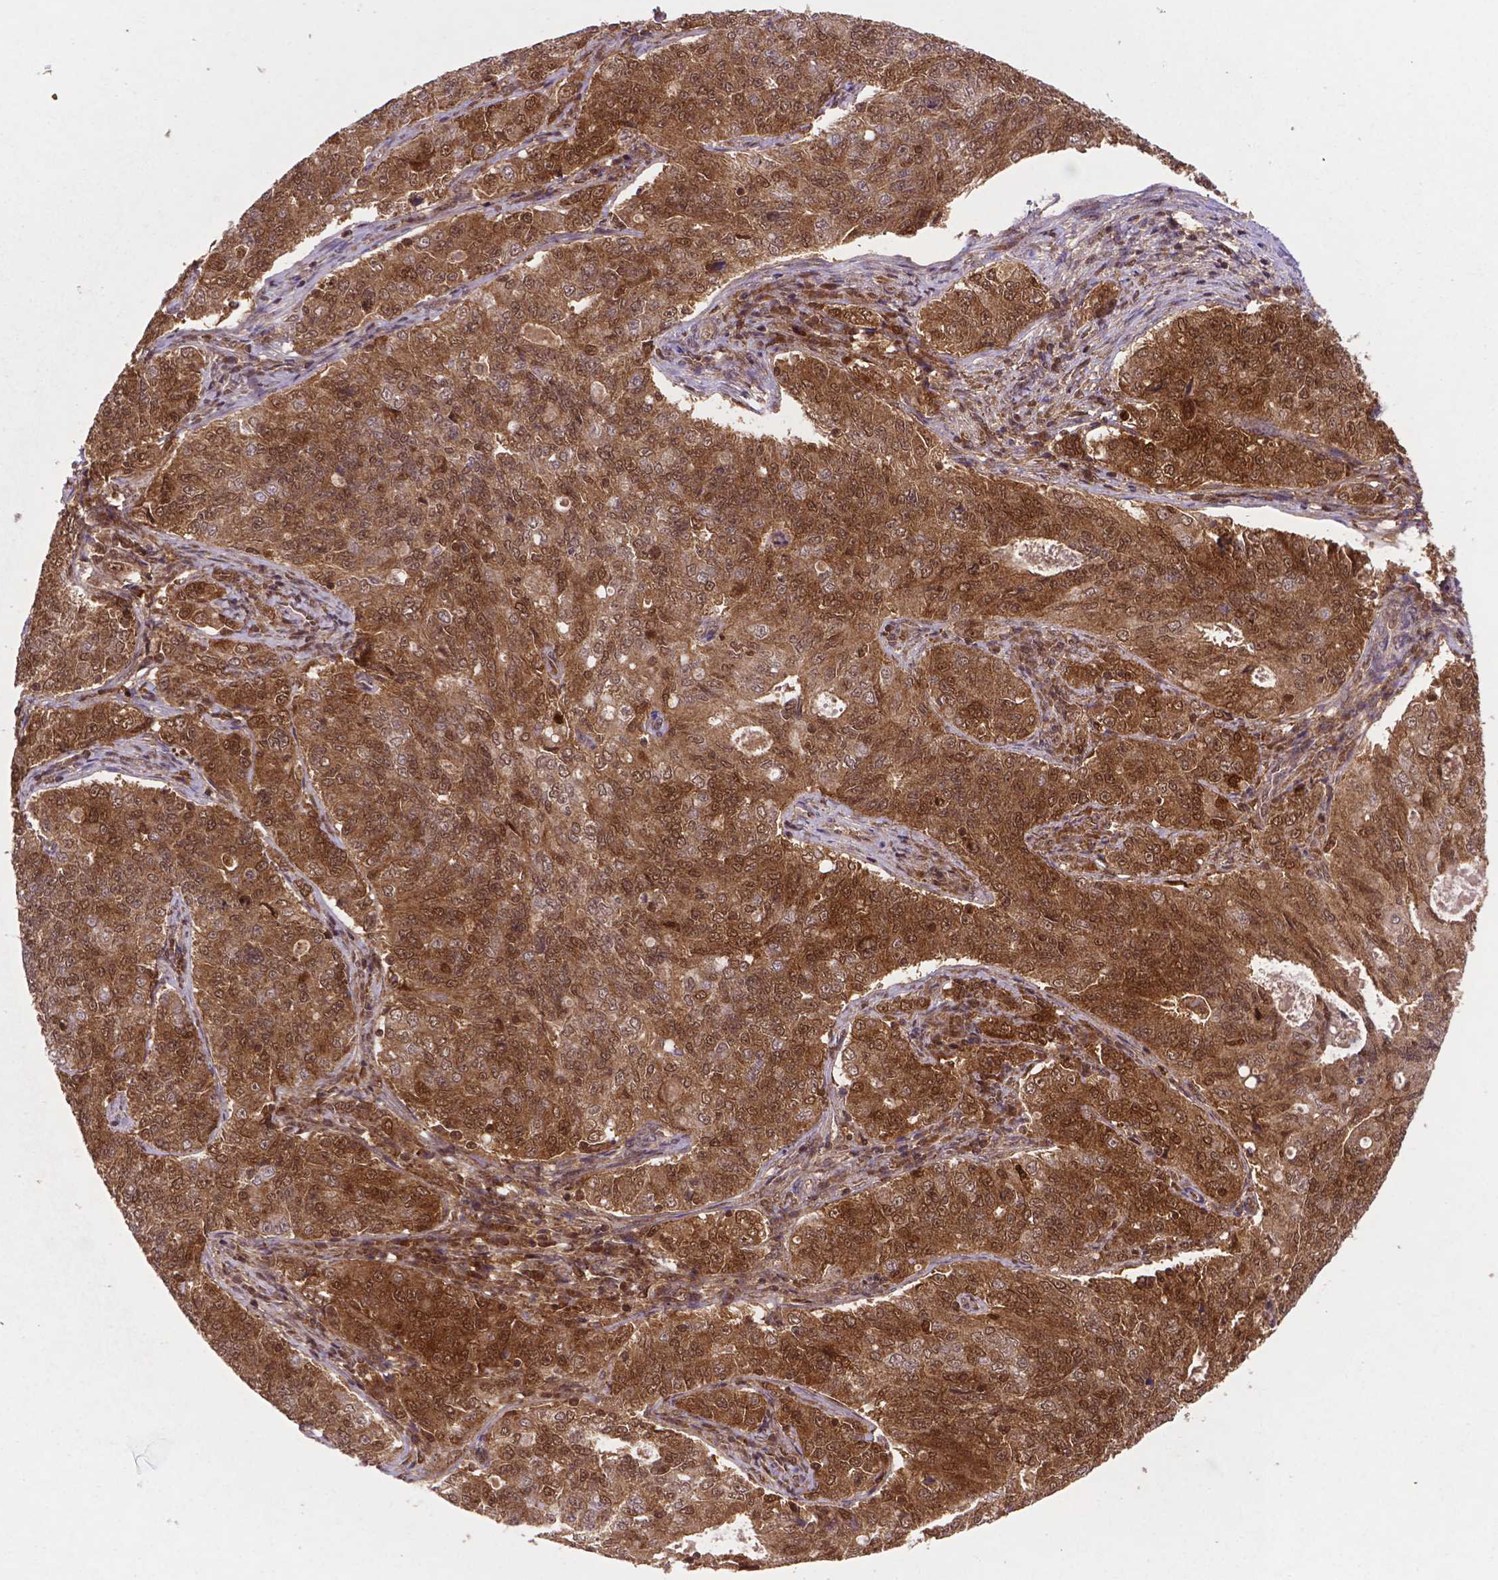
{"staining": {"intensity": "moderate", "quantity": ">75%", "location": "cytoplasmic/membranous,nuclear"}, "tissue": "endometrial cancer", "cell_type": "Tumor cells", "image_type": "cancer", "snomed": [{"axis": "morphology", "description": "Adenocarcinoma, NOS"}, {"axis": "topography", "description": "Endometrium"}], "caption": "This photomicrograph demonstrates IHC staining of endometrial cancer, with medium moderate cytoplasmic/membranous and nuclear staining in approximately >75% of tumor cells.", "gene": "UBE2L6", "patient": {"sex": "female", "age": 43}}